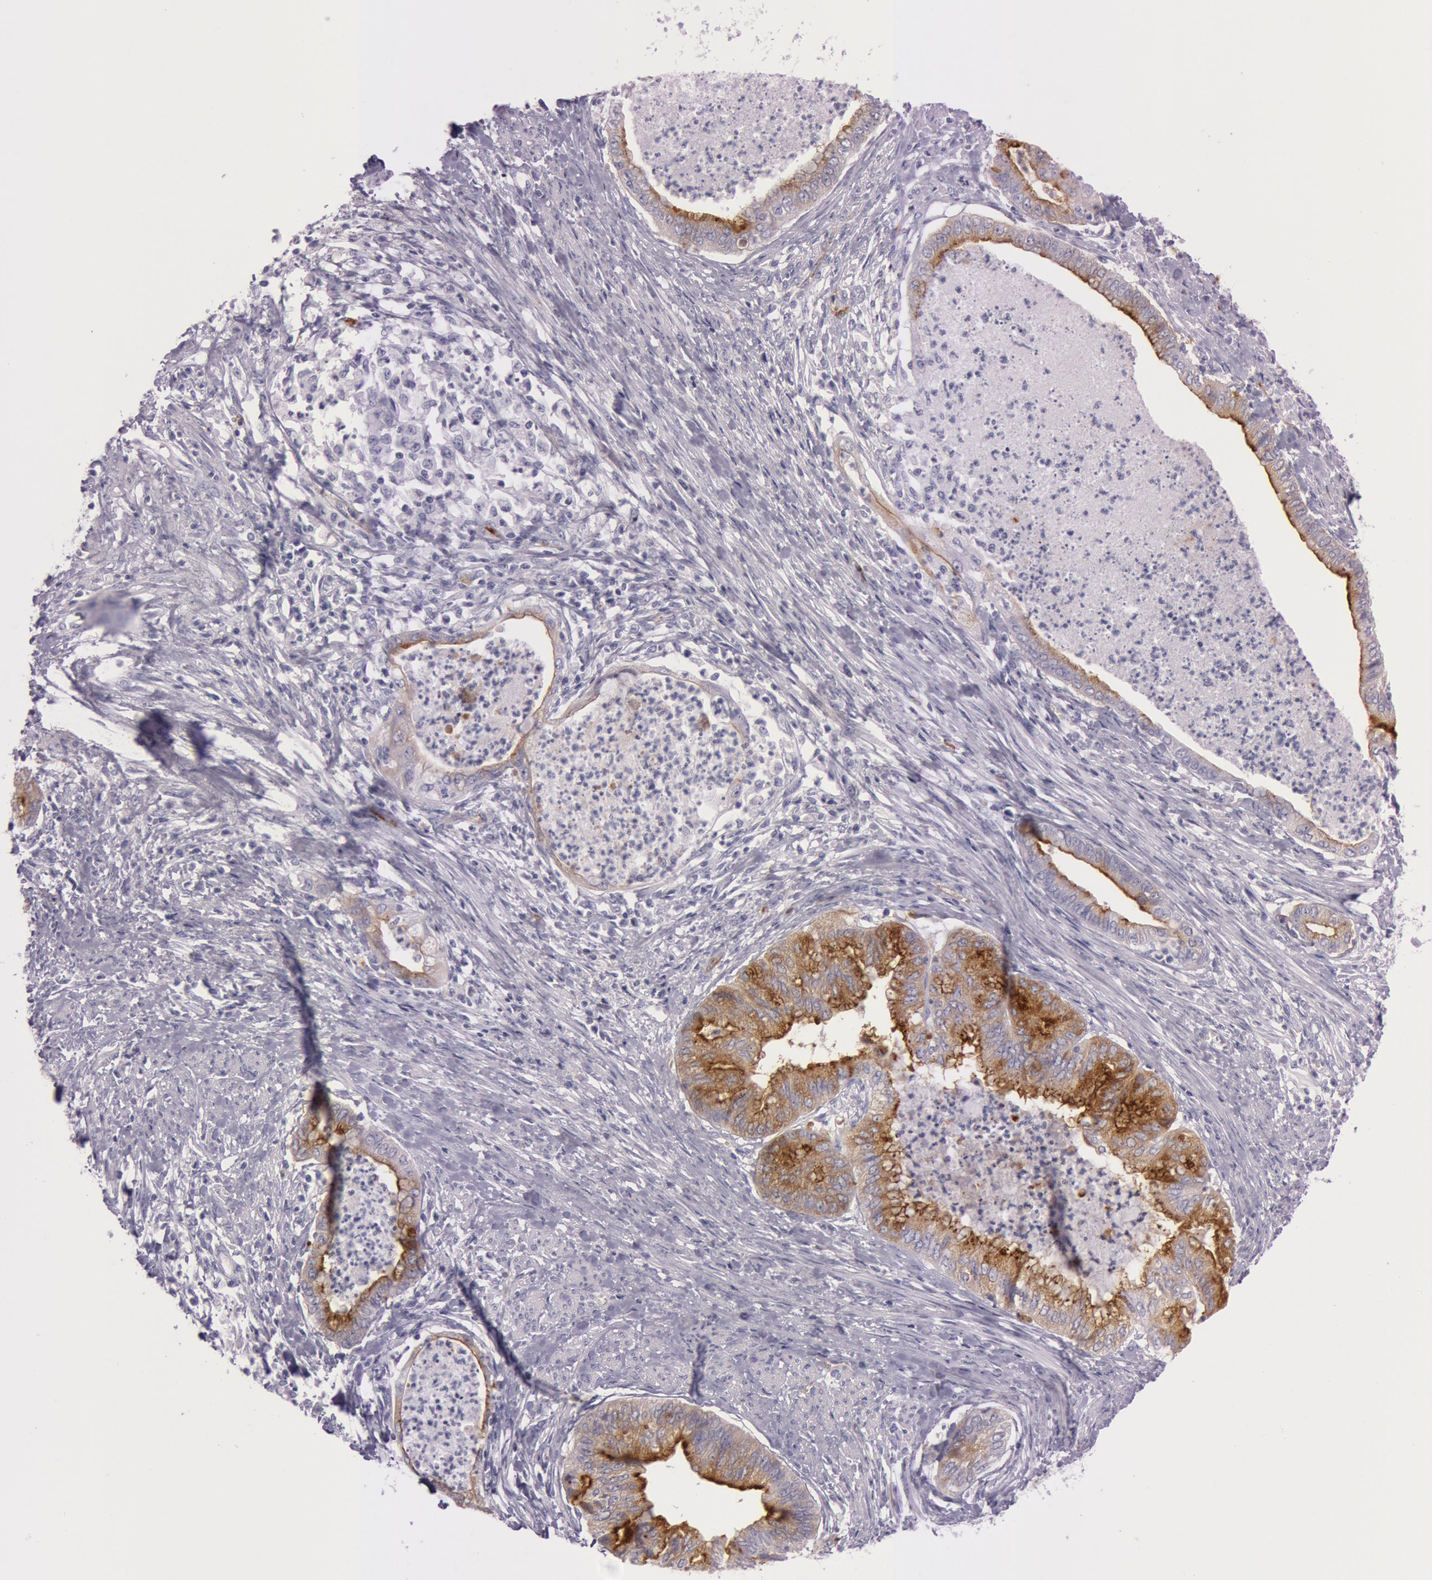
{"staining": {"intensity": "moderate", "quantity": "25%-75%", "location": "cytoplasmic/membranous"}, "tissue": "endometrial cancer", "cell_type": "Tumor cells", "image_type": "cancer", "snomed": [{"axis": "morphology", "description": "Necrosis, NOS"}, {"axis": "morphology", "description": "Adenocarcinoma, NOS"}, {"axis": "topography", "description": "Endometrium"}], "caption": "A histopathology image of adenocarcinoma (endometrial) stained for a protein displays moderate cytoplasmic/membranous brown staining in tumor cells.", "gene": "FOLH1", "patient": {"sex": "female", "age": 79}}